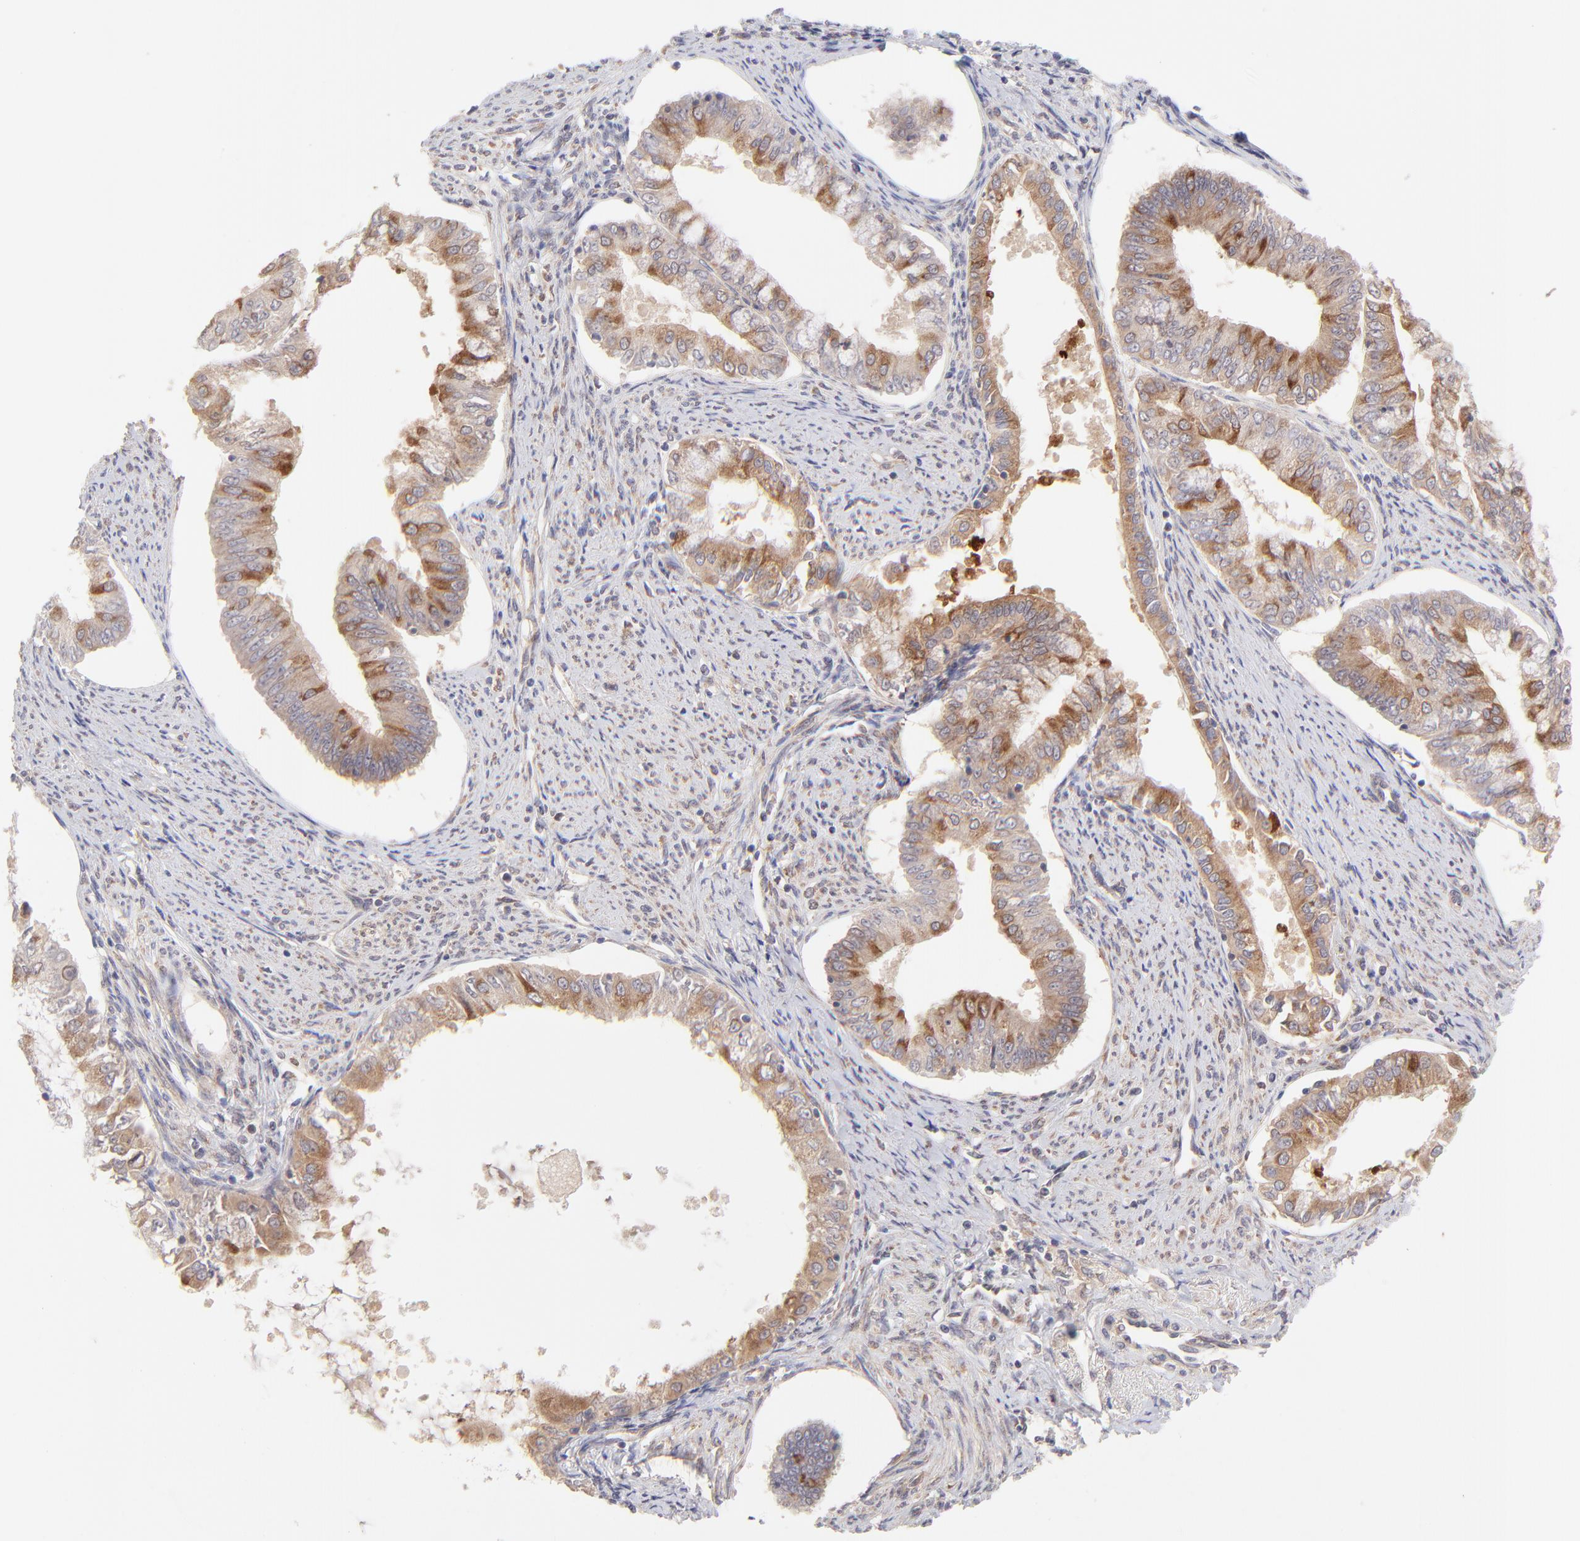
{"staining": {"intensity": "moderate", "quantity": ">75%", "location": "cytoplasmic/membranous"}, "tissue": "endometrial cancer", "cell_type": "Tumor cells", "image_type": "cancer", "snomed": [{"axis": "morphology", "description": "Adenocarcinoma, NOS"}, {"axis": "topography", "description": "Endometrium"}], "caption": "A brown stain highlights moderate cytoplasmic/membranous staining of a protein in endometrial cancer tumor cells. Ihc stains the protein in brown and the nuclei are stained blue.", "gene": "TNRC6B", "patient": {"sex": "female", "age": 76}}